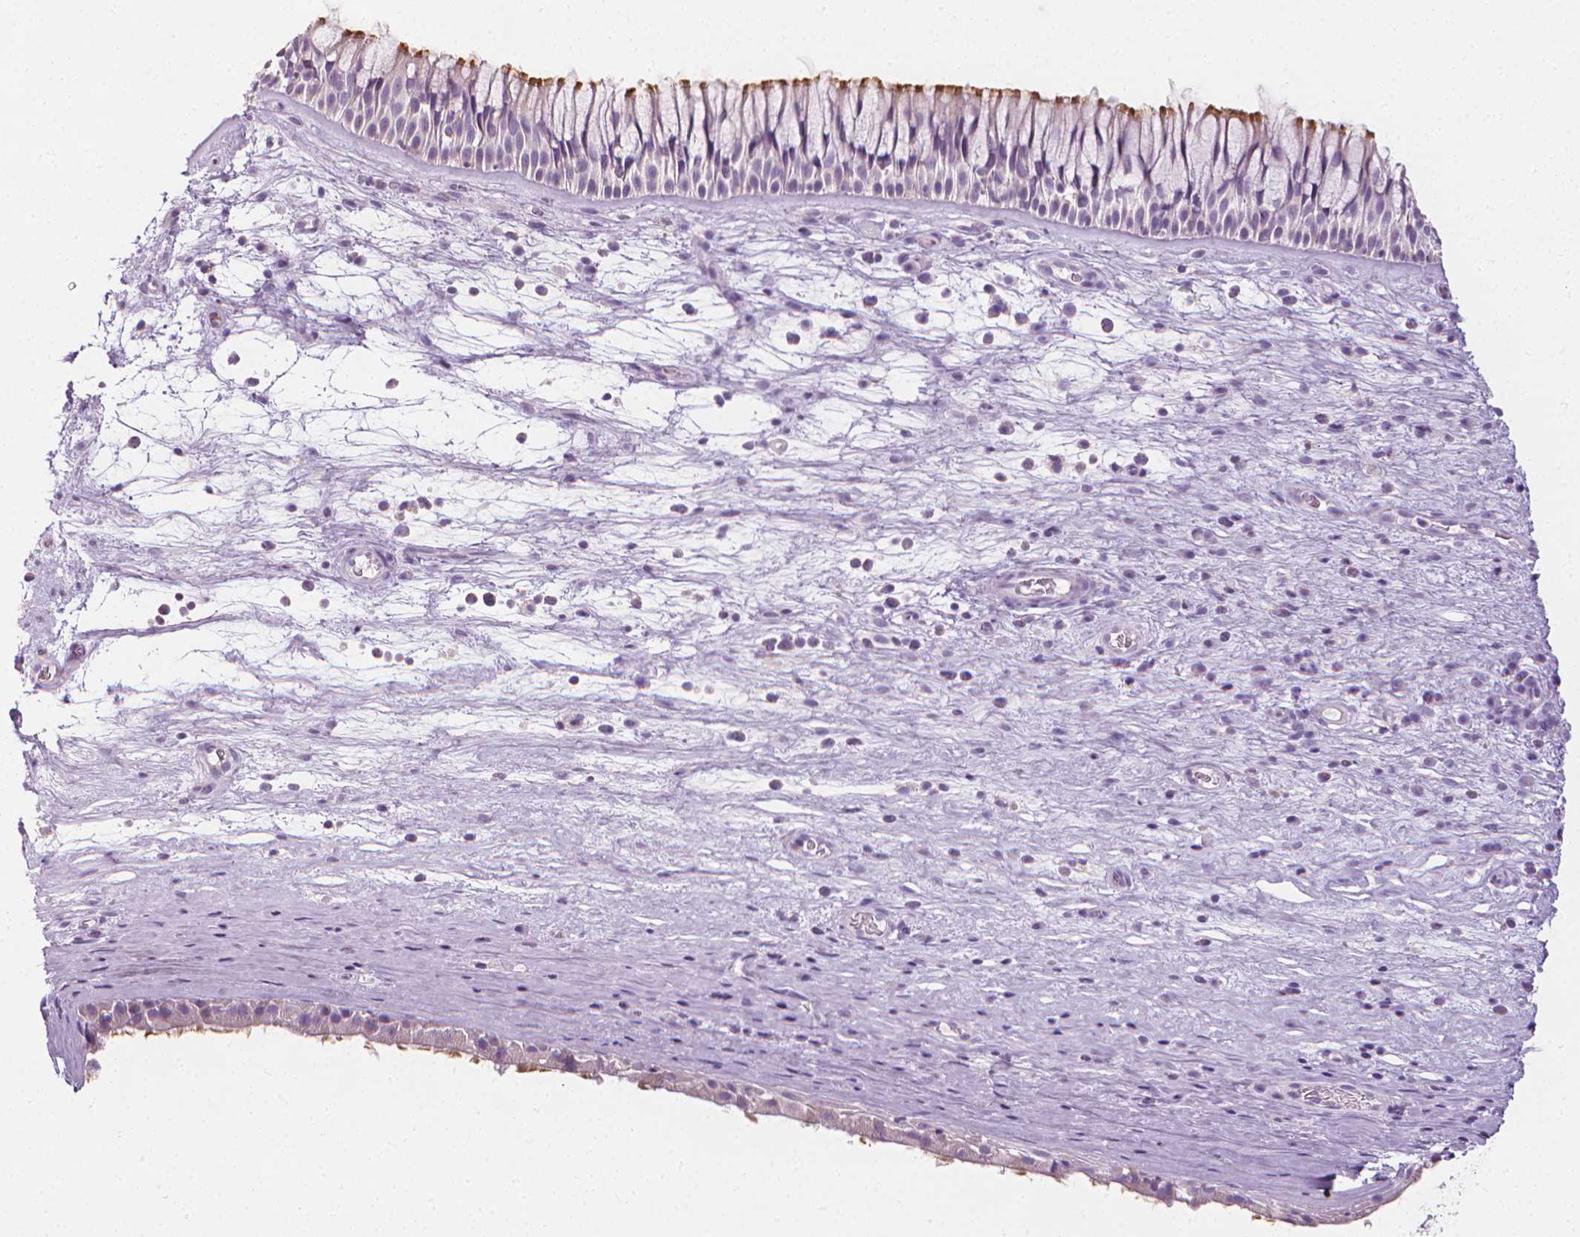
{"staining": {"intensity": "moderate", "quantity": "<25%", "location": "cytoplasmic/membranous"}, "tissue": "nasopharynx", "cell_type": "Respiratory epithelial cells", "image_type": "normal", "snomed": [{"axis": "morphology", "description": "Normal tissue, NOS"}, {"axis": "topography", "description": "Nasopharynx"}], "caption": "IHC image of benign nasopharynx stained for a protein (brown), which shows low levels of moderate cytoplasmic/membranous staining in approximately <25% of respiratory epithelial cells.", "gene": "DCAF8L1", "patient": {"sex": "male", "age": 74}}